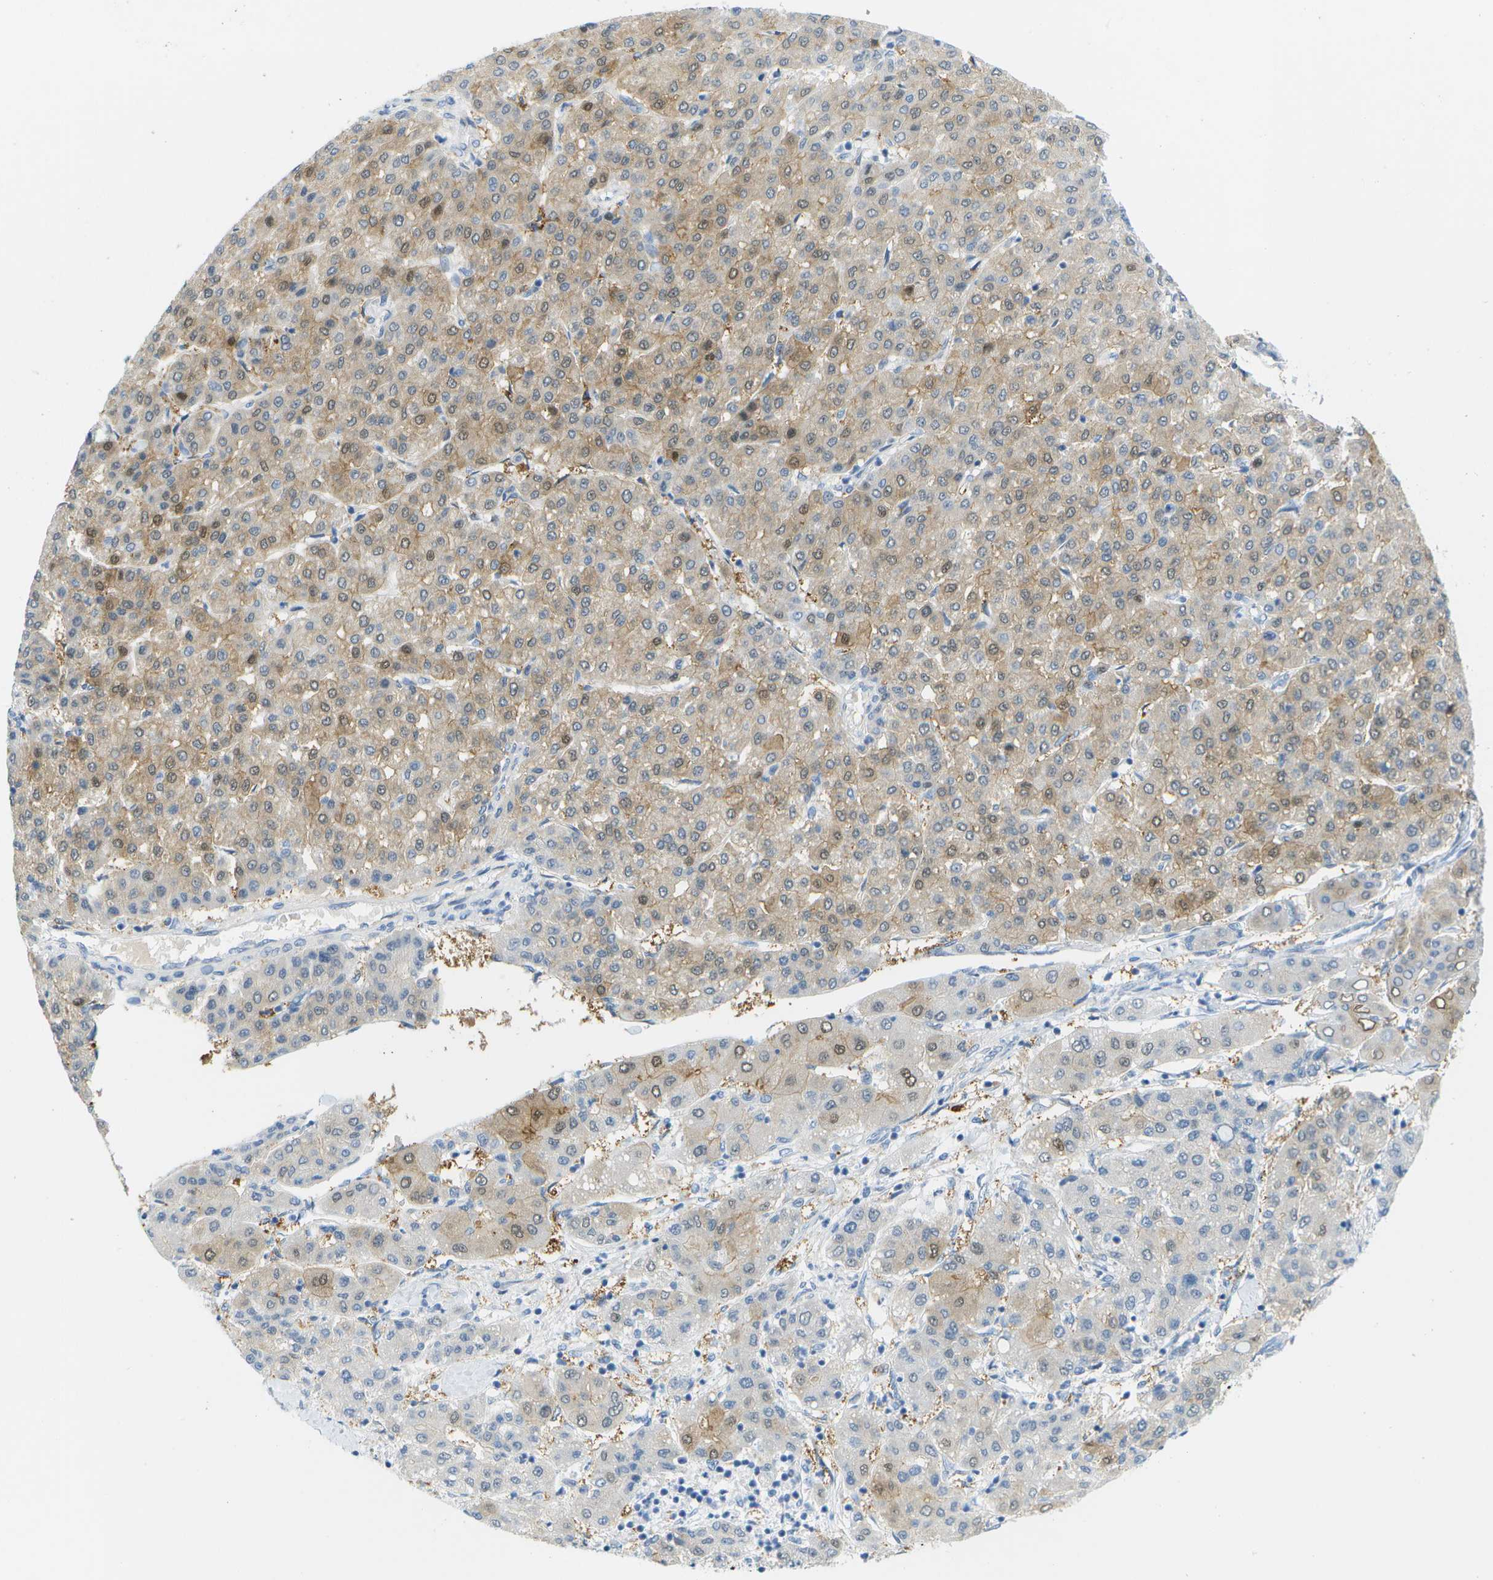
{"staining": {"intensity": "weak", "quantity": "<25%", "location": "cytoplasmic/membranous,nuclear"}, "tissue": "liver cancer", "cell_type": "Tumor cells", "image_type": "cancer", "snomed": [{"axis": "morphology", "description": "Carcinoma, Hepatocellular, NOS"}, {"axis": "topography", "description": "Liver"}], "caption": "Tumor cells are negative for brown protein staining in hepatocellular carcinoma (liver).", "gene": "CUL9", "patient": {"sex": "male", "age": 65}}